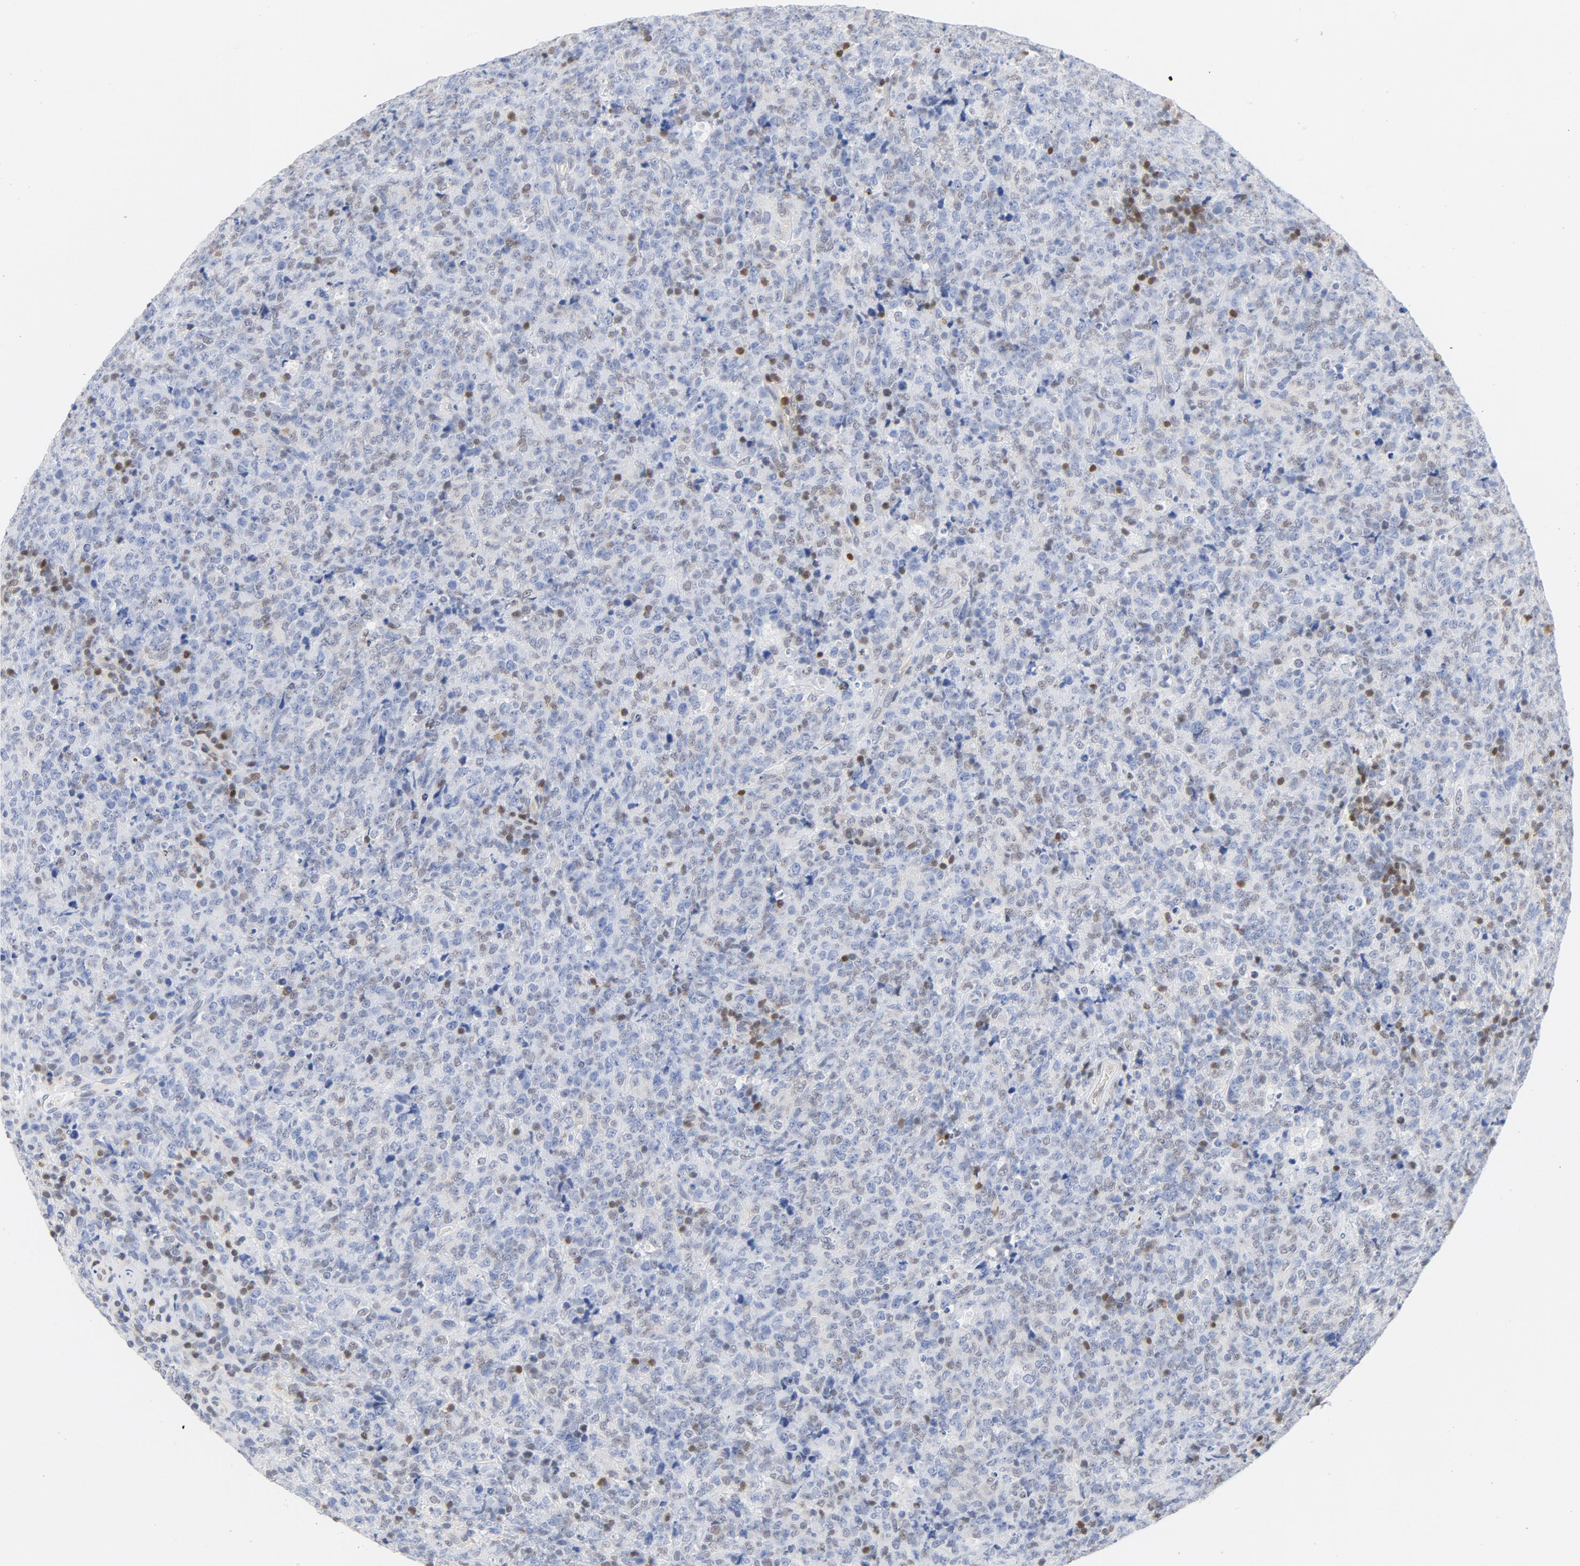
{"staining": {"intensity": "weak", "quantity": "25%-75%", "location": "nuclear"}, "tissue": "lymphoma", "cell_type": "Tumor cells", "image_type": "cancer", "snomed": [{"axis": "morphology", "description": "Malignant lymphoma, non-Hodgkin's type, High grade"}, {"axis": "topography", "description": "Tonsil"}], "caption": "Malignant lymphoma, non-Hodgkin's type (high-grade) was stained to show a protein in brown. There is low levels of weak nuclear expression in approximately 25%-75% of tumor cells.", "gene": "CDKN1B", "patient": {"sex": "female", "age": 36}}